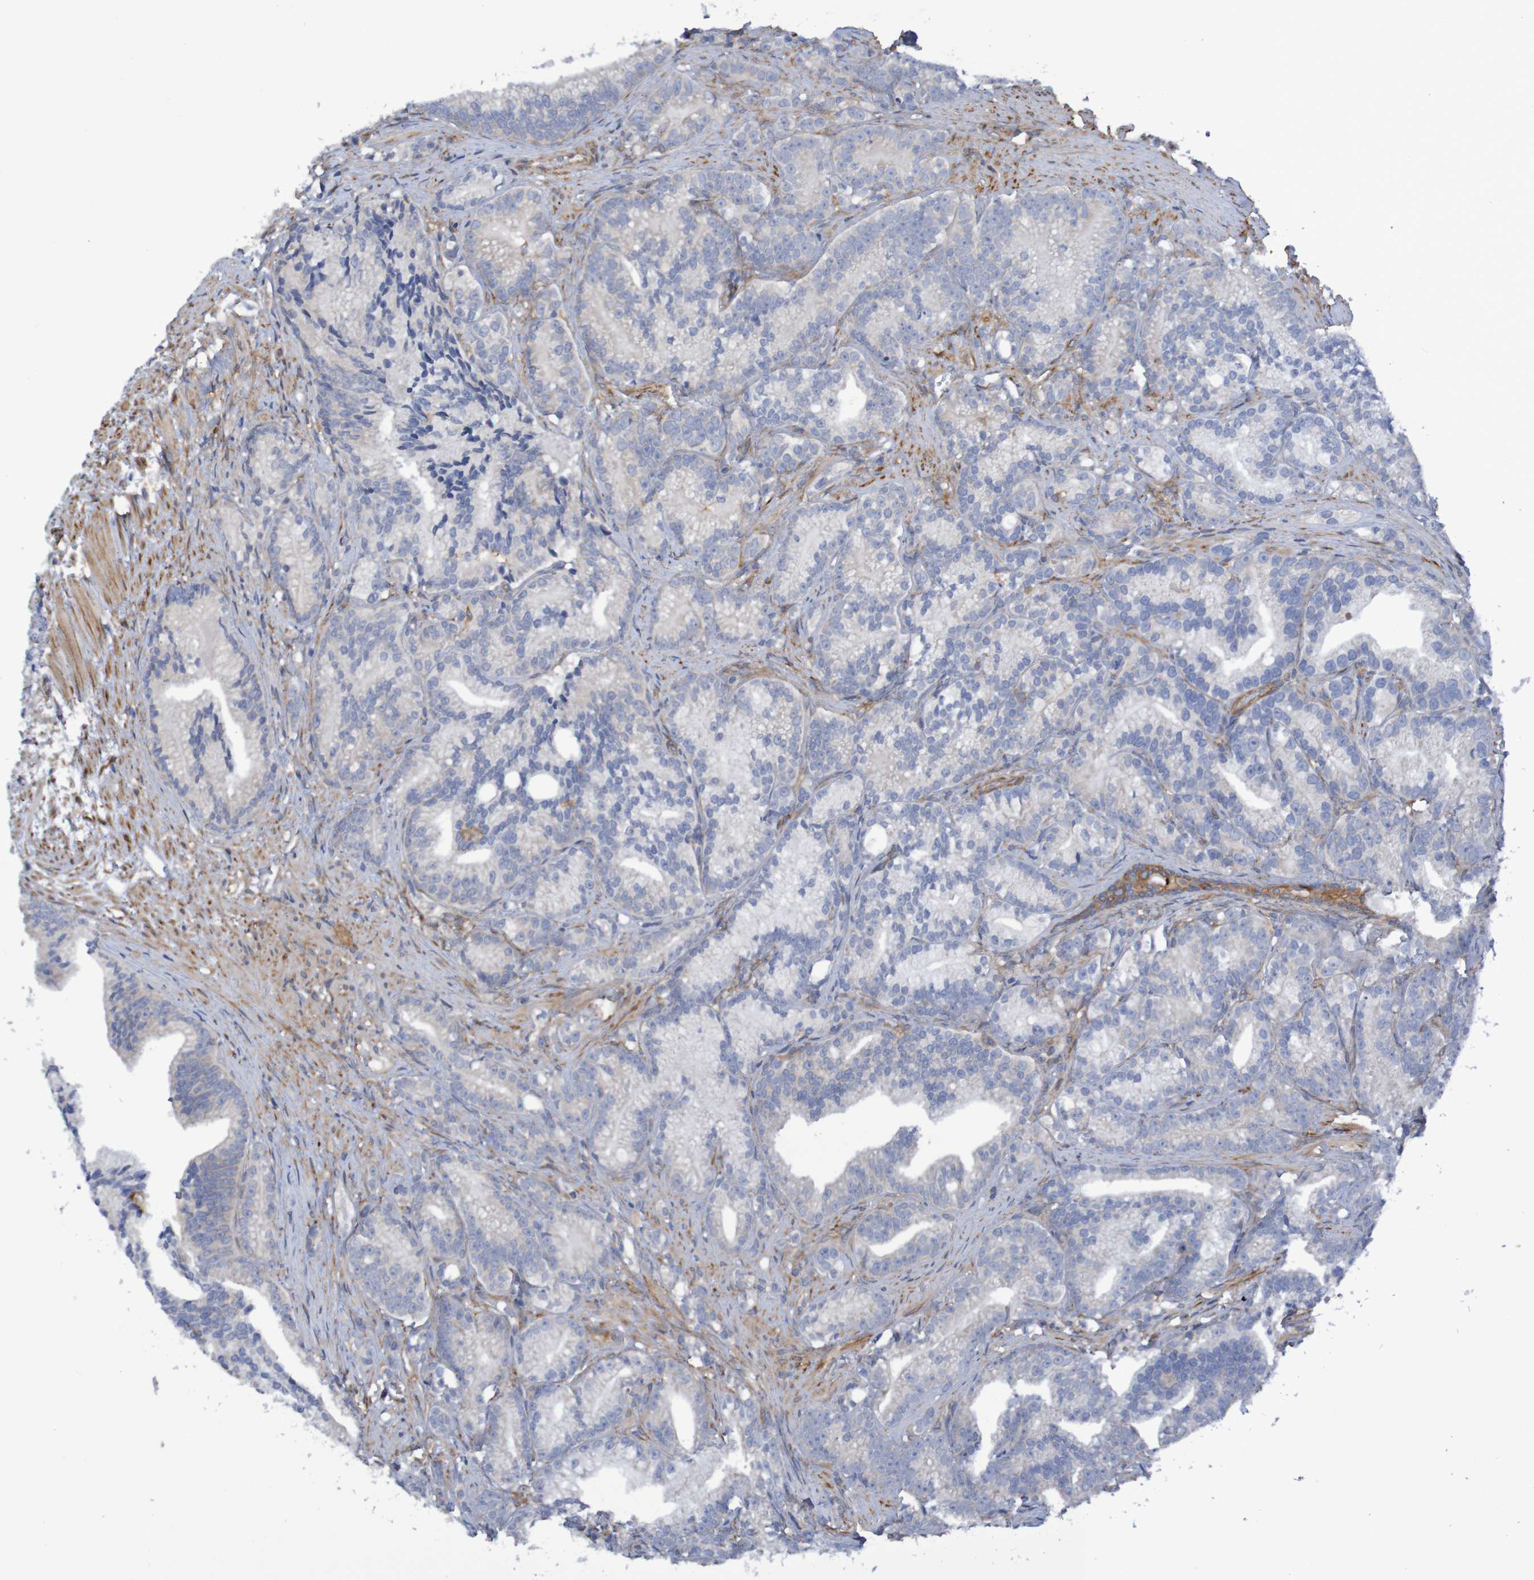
{"staining": {"intensity": "negative", "quantity": "none", "location": "none"}, "tissue": "prostate cancer", "cell_type": "Tumor cells", "image_type": "cancer", "snomed": [{"axis": "morphology", "description": "Adenocarcinoma, Low grade"}, {"axis": "topography", "description": "Prostate"}], "caption": "An immunohistochemistry image of prostate cancer (low-grade adenocarcinoma) is shown. There is no staining in tumor cells of prostate cancer (low-grade adenocarcinoma).", "gene": "SCRG1", "patient": {"sex": "male", "age": 89}}